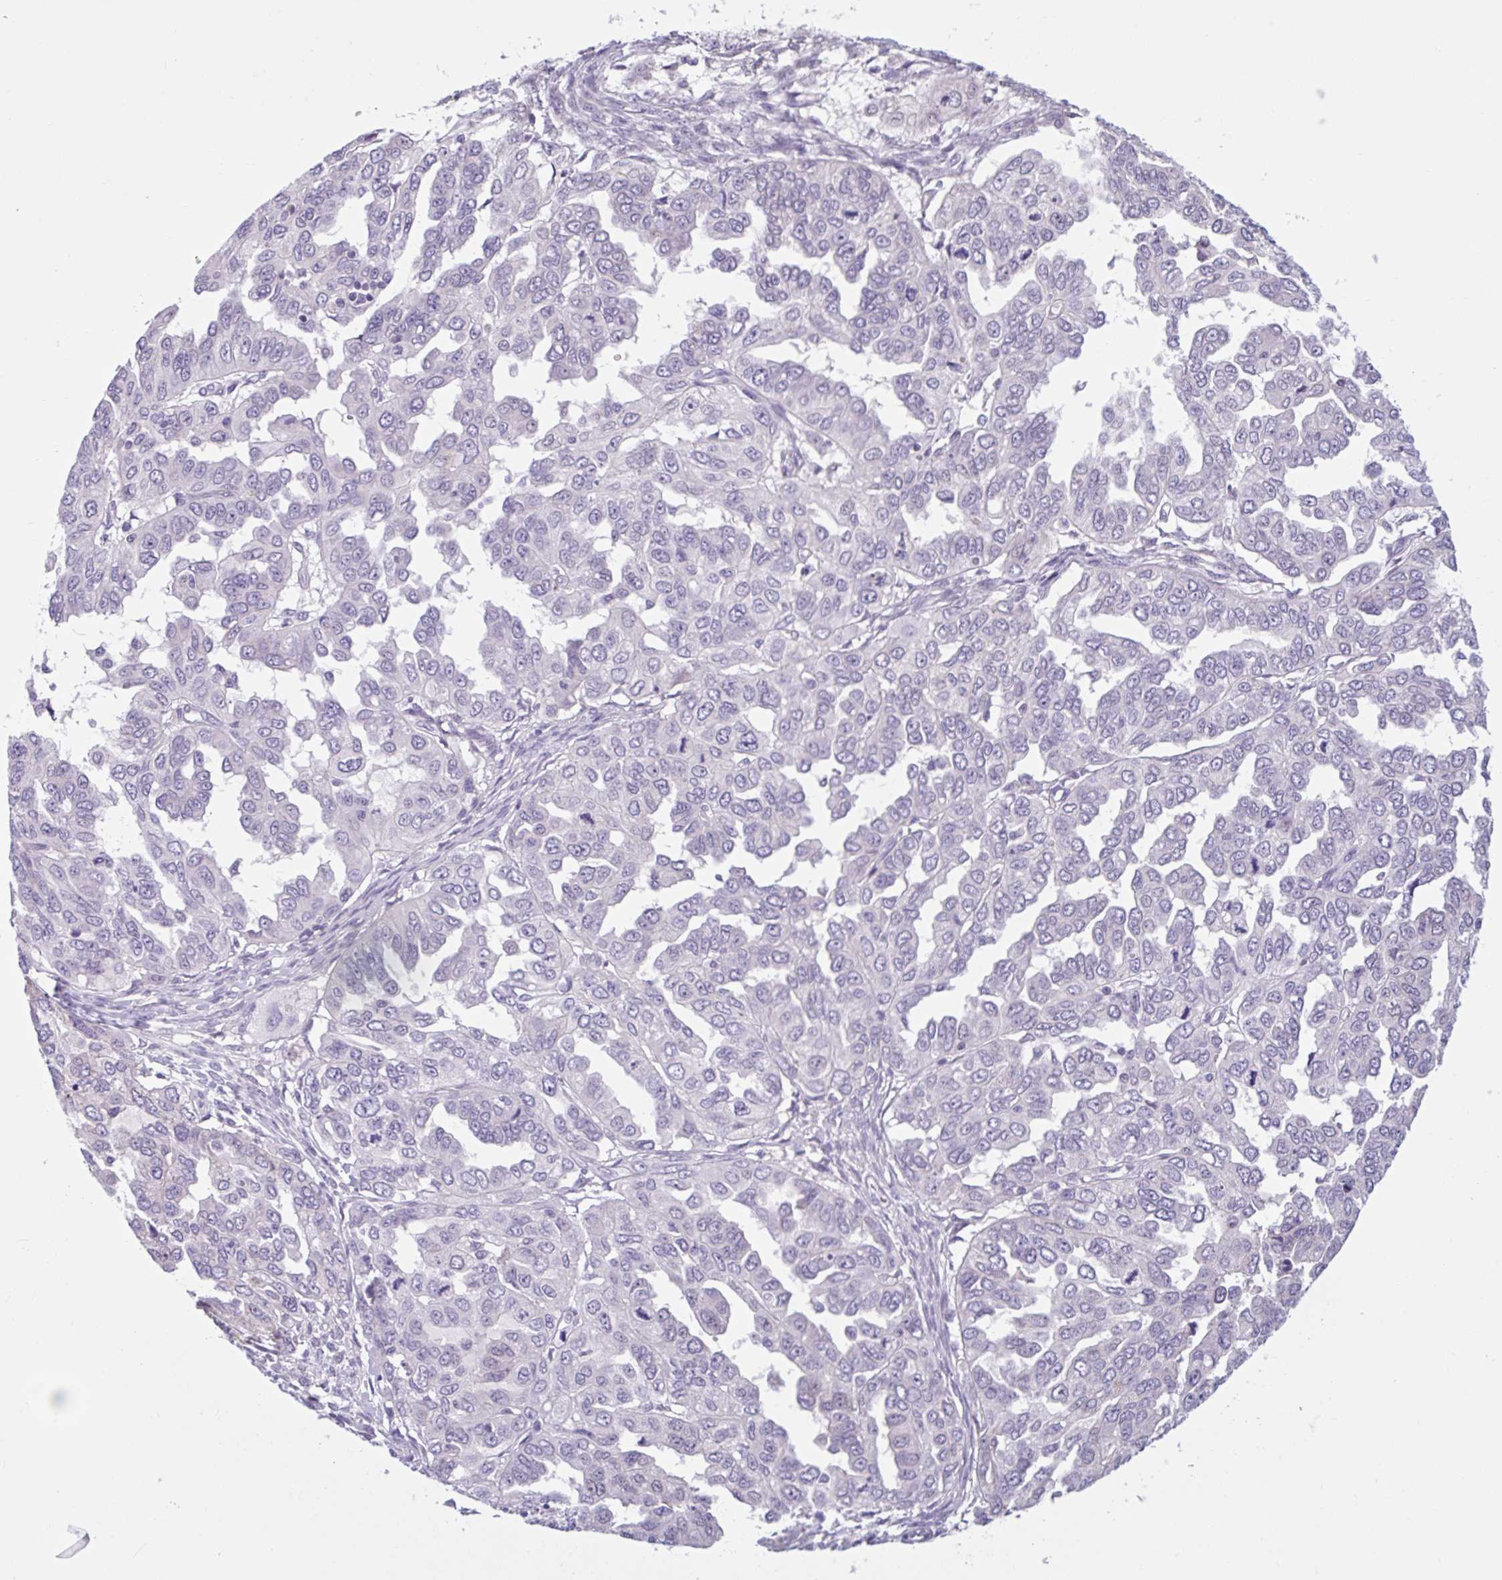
{"staining": {"intensity": "negative", "quantity": "none", "location": "none"}, "tissue": "ovarian cancer", "cell_type": "Tumor cells", "image_type": "cancer", "snomed": [{"axis": "morphology", "description": "Cystadenocarcinoma, serous, NOS"}, {"axis": "topography", "description": "Ovary"}], "caption": "Tumor cells show no significant expression in ovarian cancer. (DAB (3,3'-diaminobenzidine) immunohistochemistry (IHC) with hematoxylin counter stain).", "gene": "CDH19", "patient": {"sex": "female", "age": 53}}